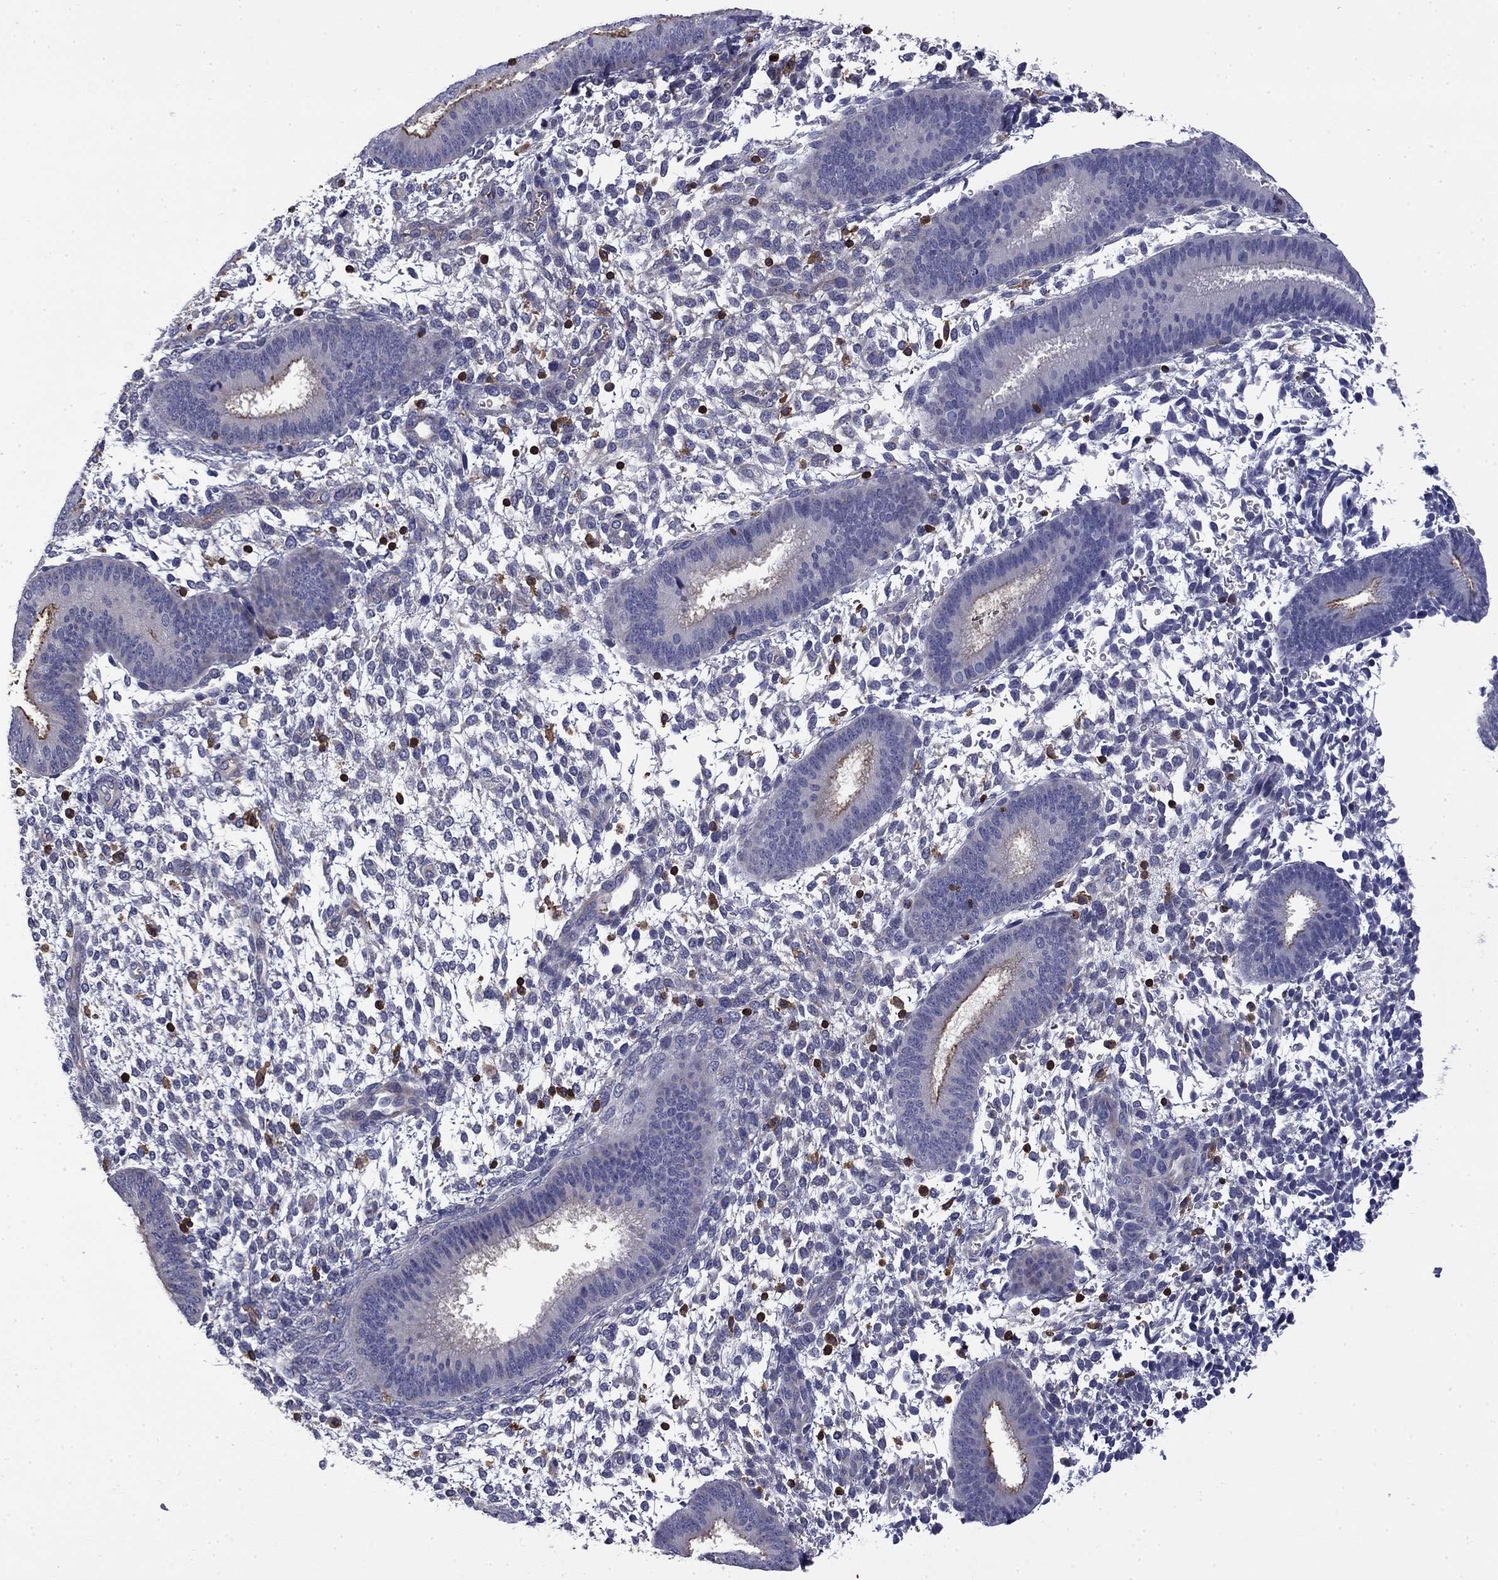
{"staining": {"intensity": "negative", "quantity": "none", "location": "none"}, "tissue": "endometrium", "cell_type": "Cells in endometrial stroma", "image_type": "normal", "snomed": [{"axis": "morphology", "description": "Normal tissue, NOS"}, {"axis": "topography", "description": "Endometrium"}], "caption": "IHC photomicrograph of unremarkable endometrium: human endometrium stained with DAB displays no significant protein expression in cells in endometrial stroma. (DAB (3,3'-diaminobenzidine) immunohistochemistry with hematoxylin counter stain).", "gene": "ARHGAP45", "patient": {"sex": "female", "age": 39}}